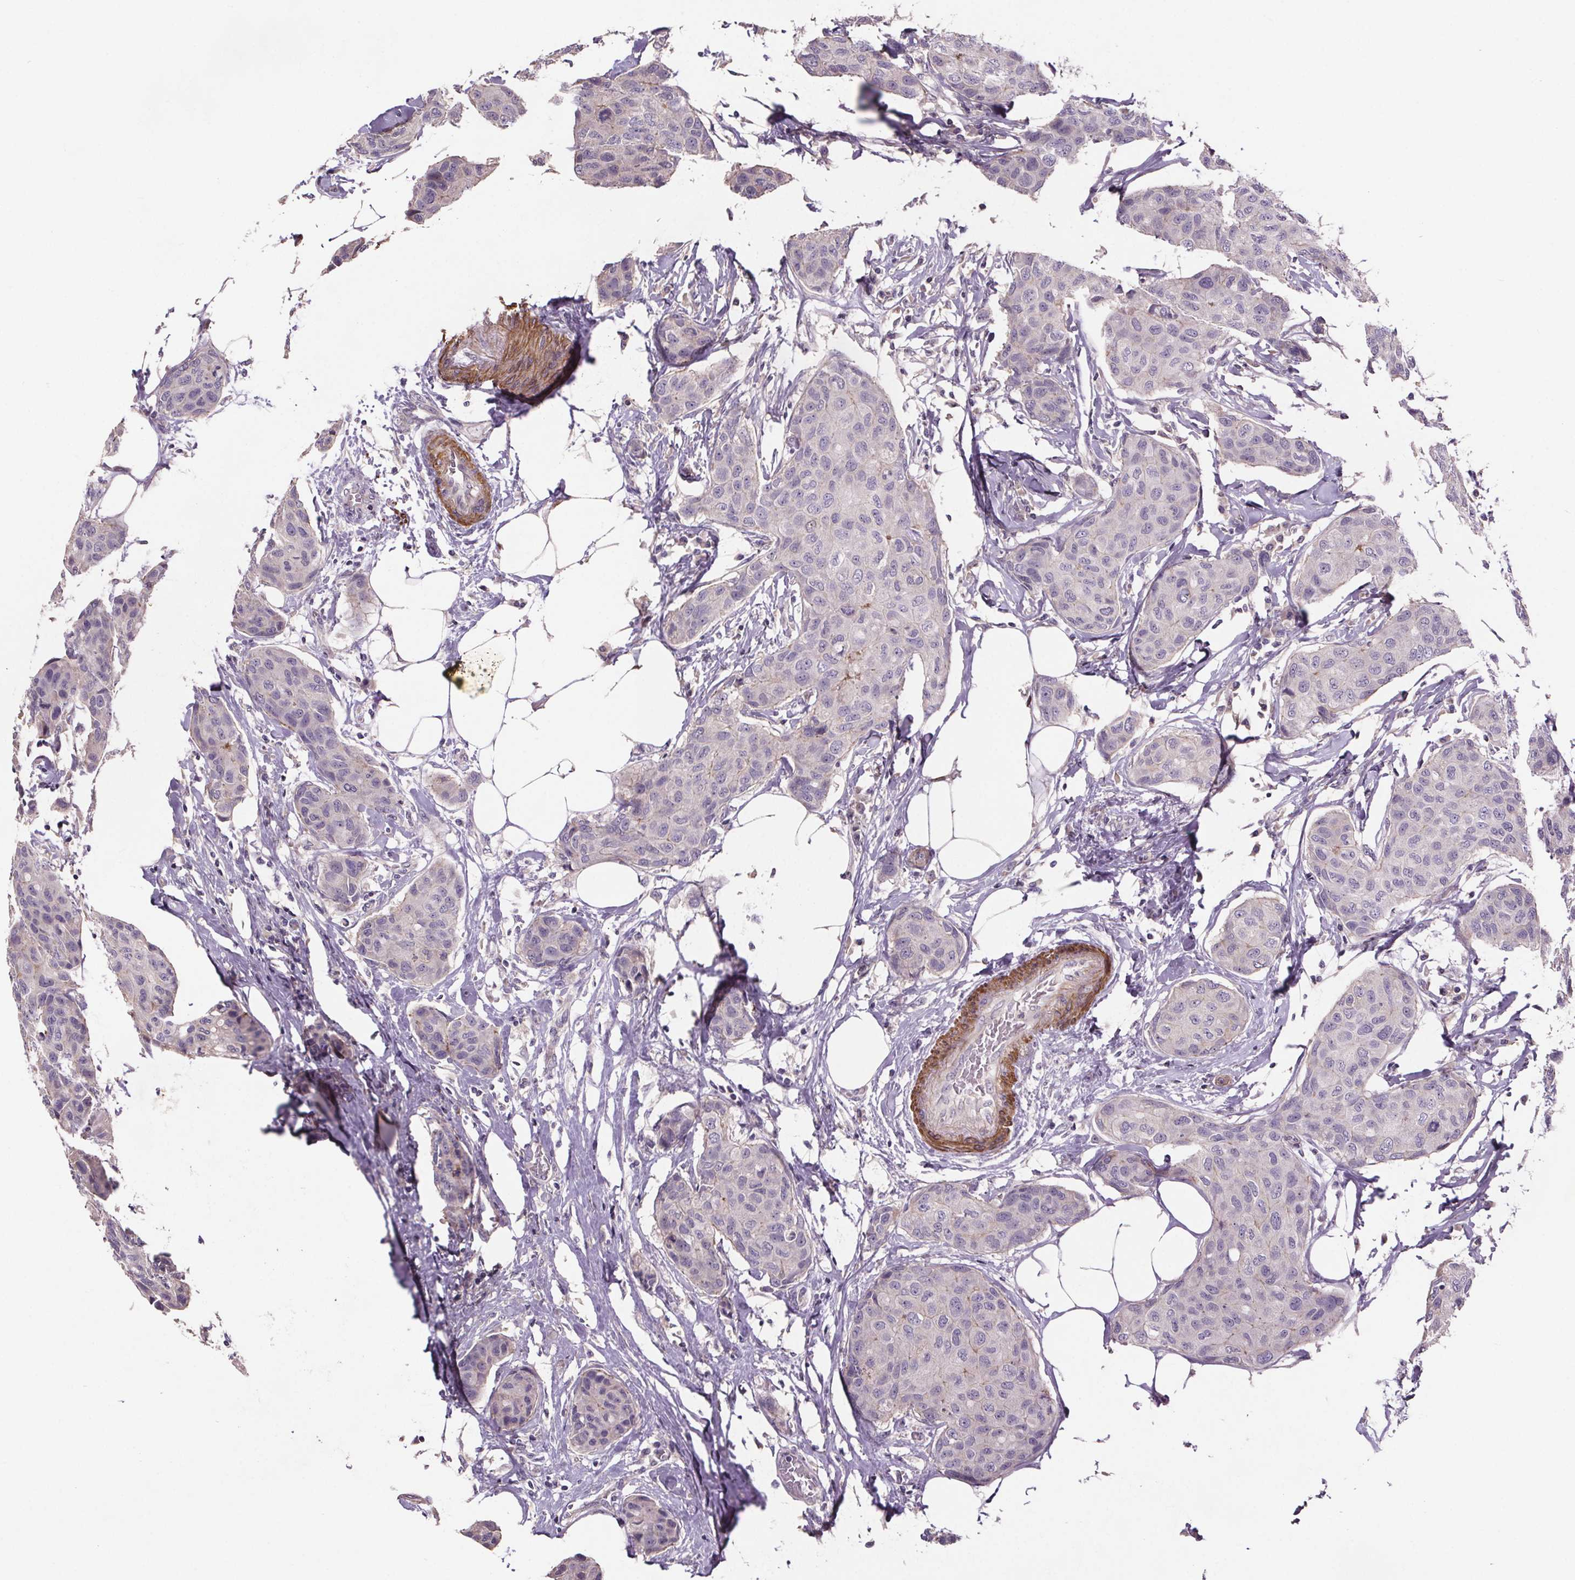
{"staining": {"intensity": "negative", "quantity": "none", "location": "none"}, "tissue": "breast cancer", "cell_type": "Tumor cells", "image_type": "cancer", "snomed": [{"axis": "morphology", "description": "Duct carcinoma"}, {"axis": "topography", "description": "Breast"}], "caption": "This photomicrograph is of invasive ductal carcinoma (breast) stained with IHC to label a protein in brown with the nuclei are counter-stained blue. There is no expression in tumor cells.", "gene": "CLN3", "patient": {"sex": "female", "age": 80}}